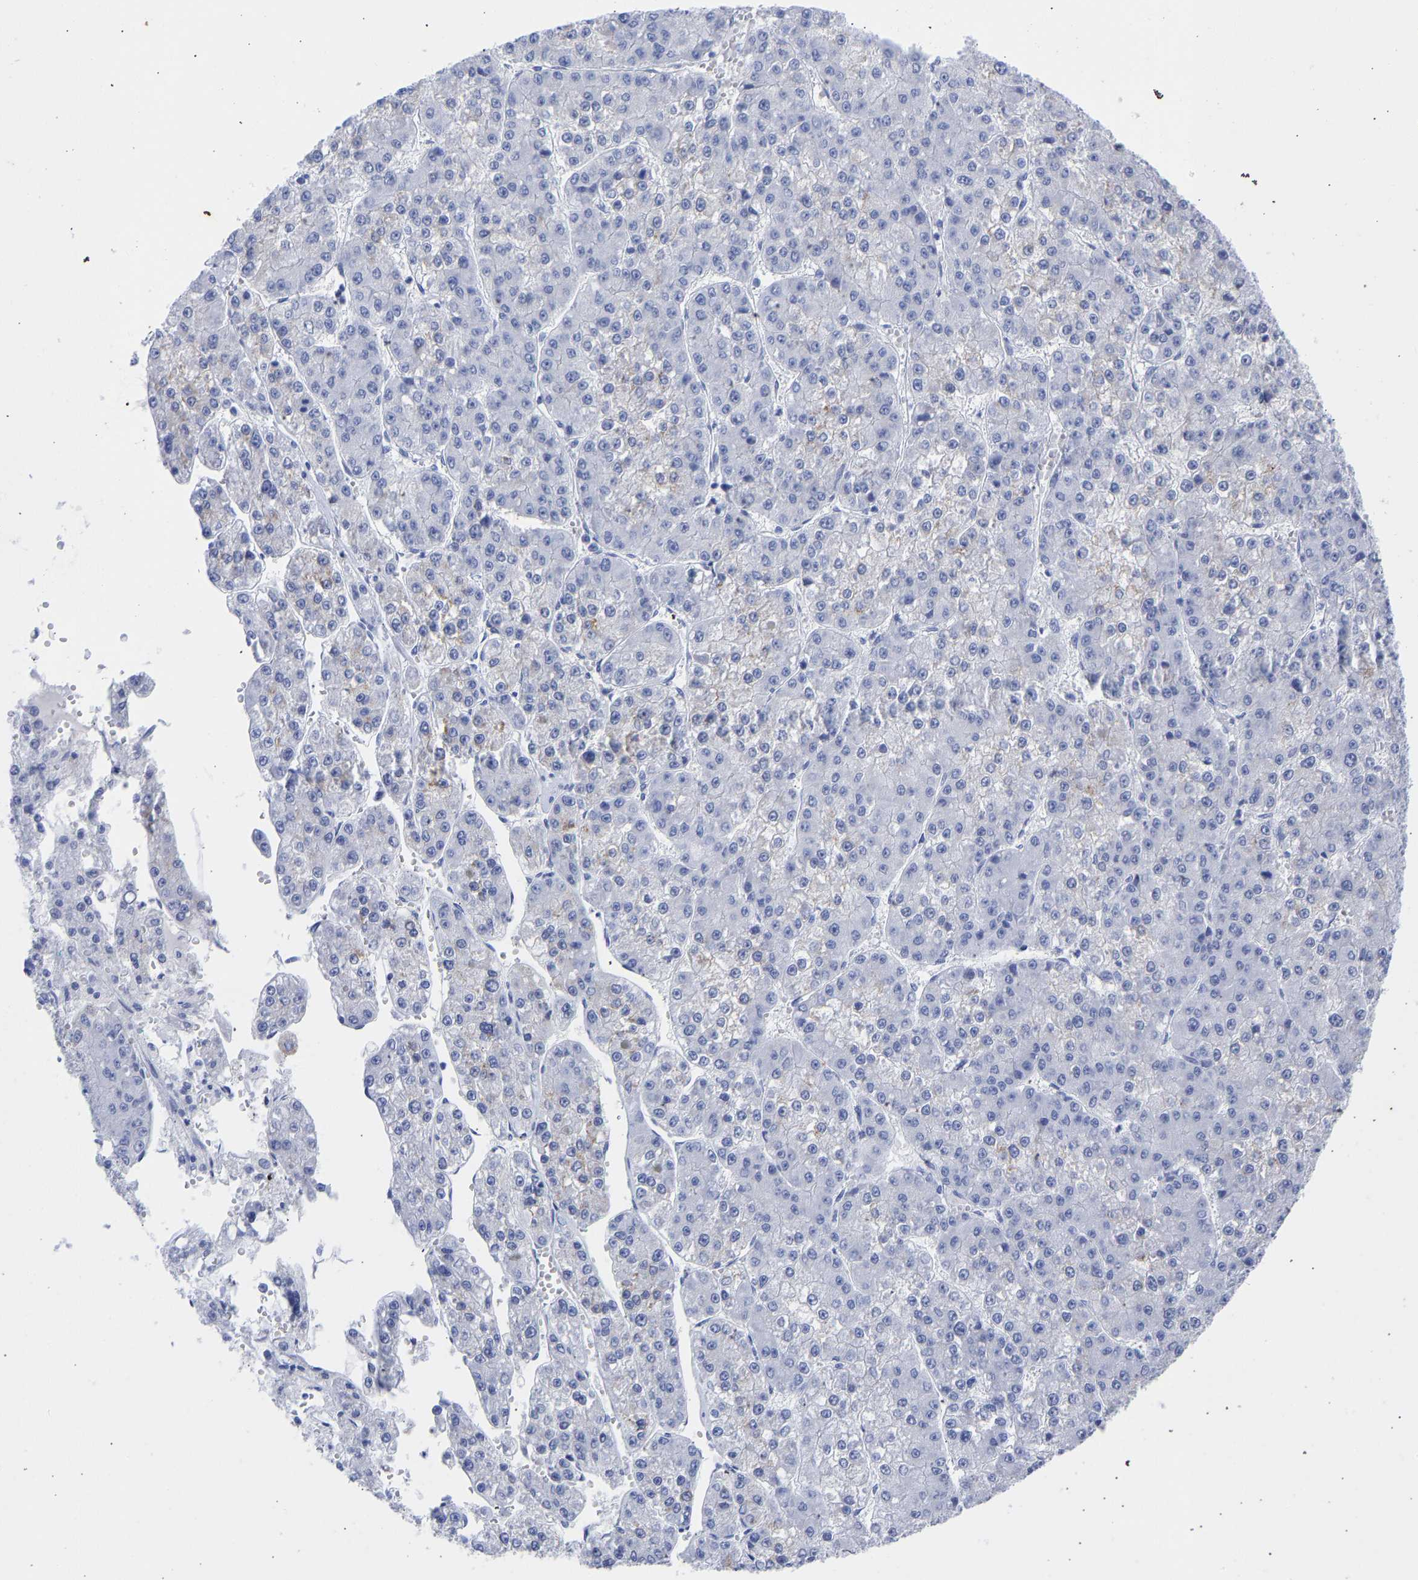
{"staining": {"intensity": "negative", "quantity": "none", "location": "none"}, "tissue": "liver cancer", "cell_type": "Tumor cells", "image_type": "cancer", "snomed": [{"axis": "morphology", "description": "Carcinoma, Hepatocellular, NOS"}, {"axis": "topography", "description": "Liver"}], "caption": "The immunohistochemistry histopathology image has no significant positivity in tumor cells of hepatocellular carcinoma (liver) tissue.", "gene": "KRT1", "patient": {"sex": "female", "age": 73}}